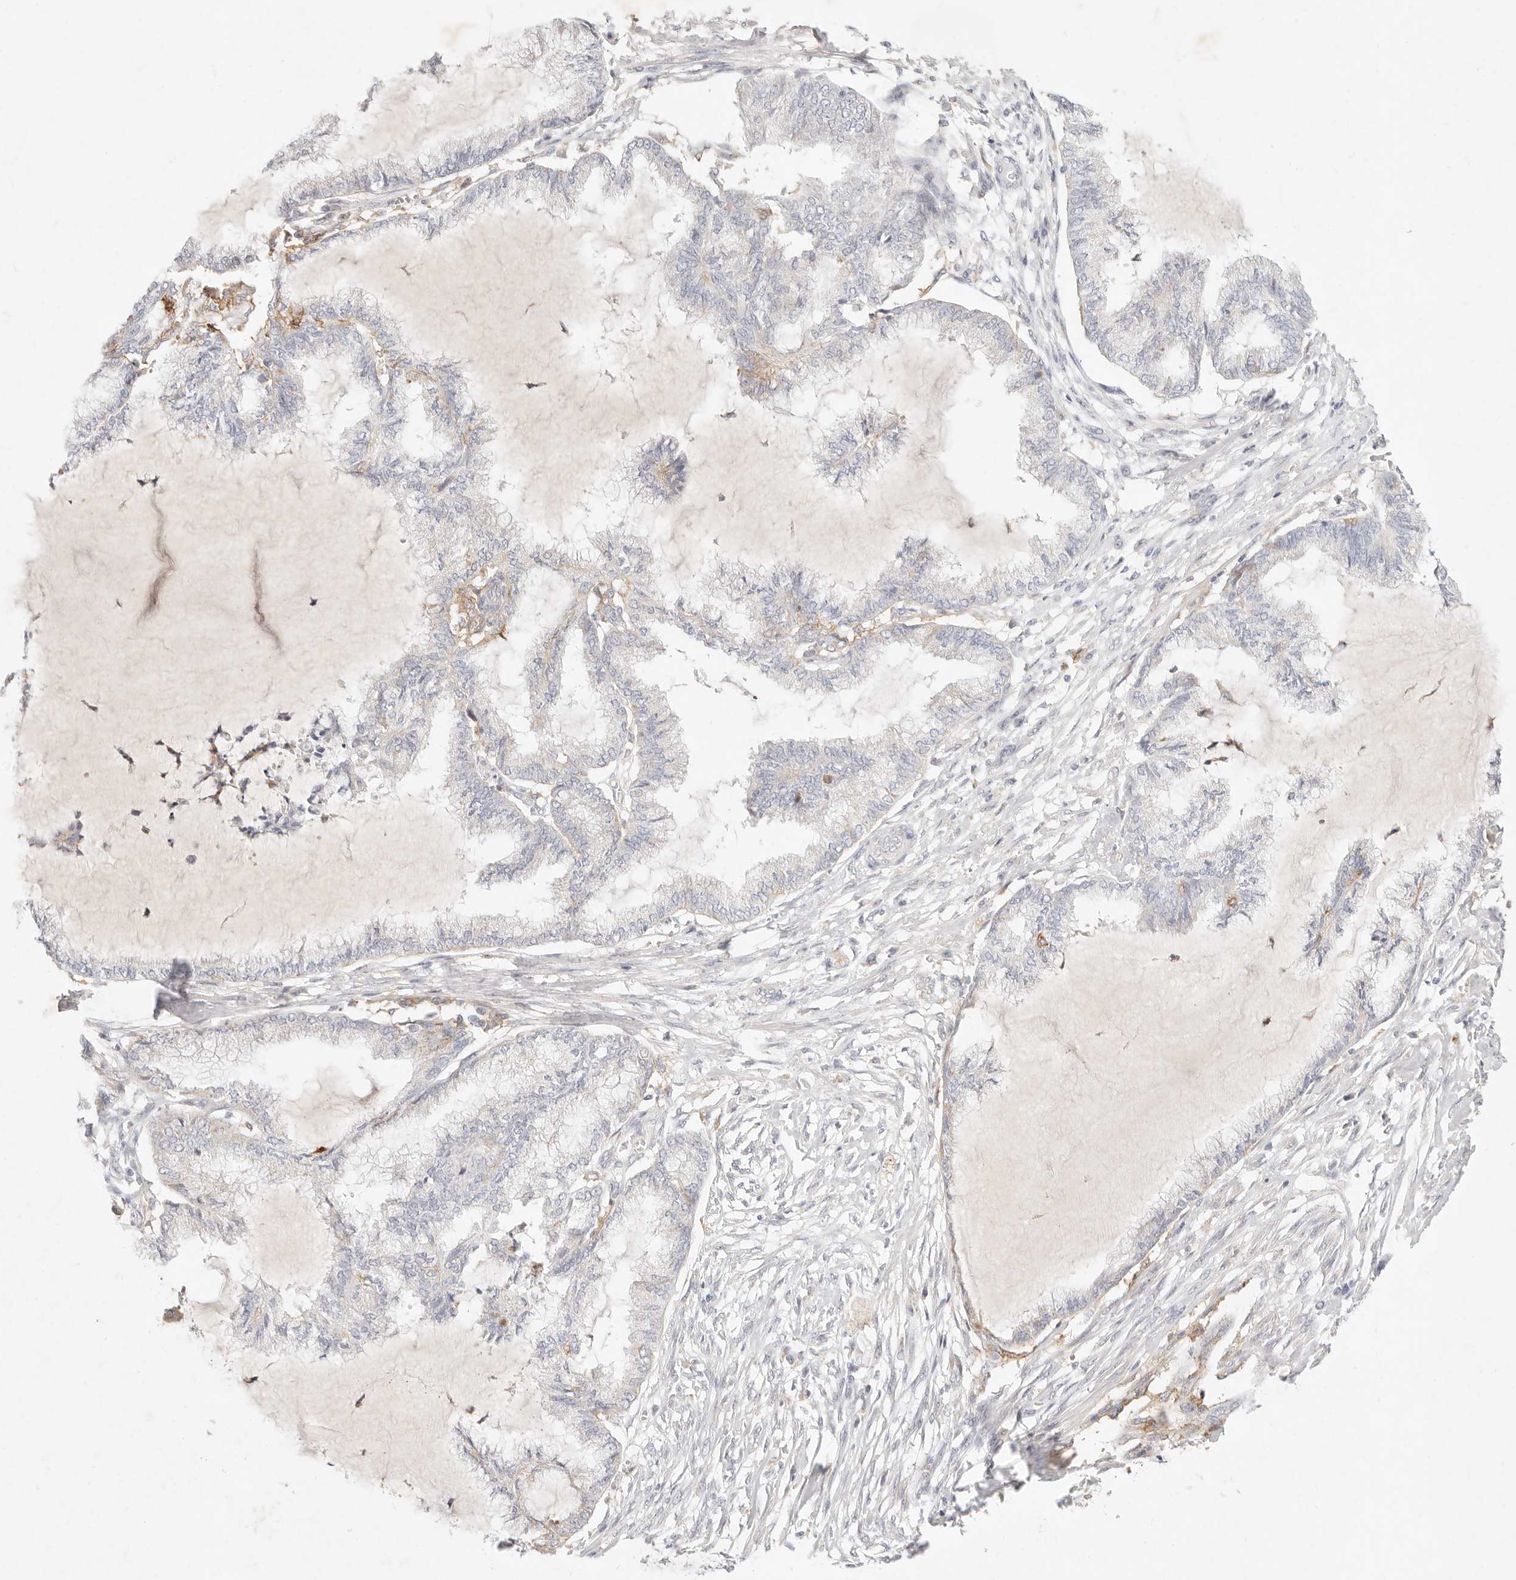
{"staining": {"intensity": "negative", "quantity": "none", "location": "none"}, "tissue": "endometrial cancer", "cell_type": "Tumor cells", "image_type": "cancer", "snomed": [{"axis": "morphology", "description": "Adenocarcinoma, NOS"}, {"axis": "topography", "description": "Endometrium"}], "caption": "Tumor cells are negative for brown protein staining in endometrial cancer (adenocarcinoma).", "gene": "GPR84", "patient": {"sex": "female", "age": 86}}